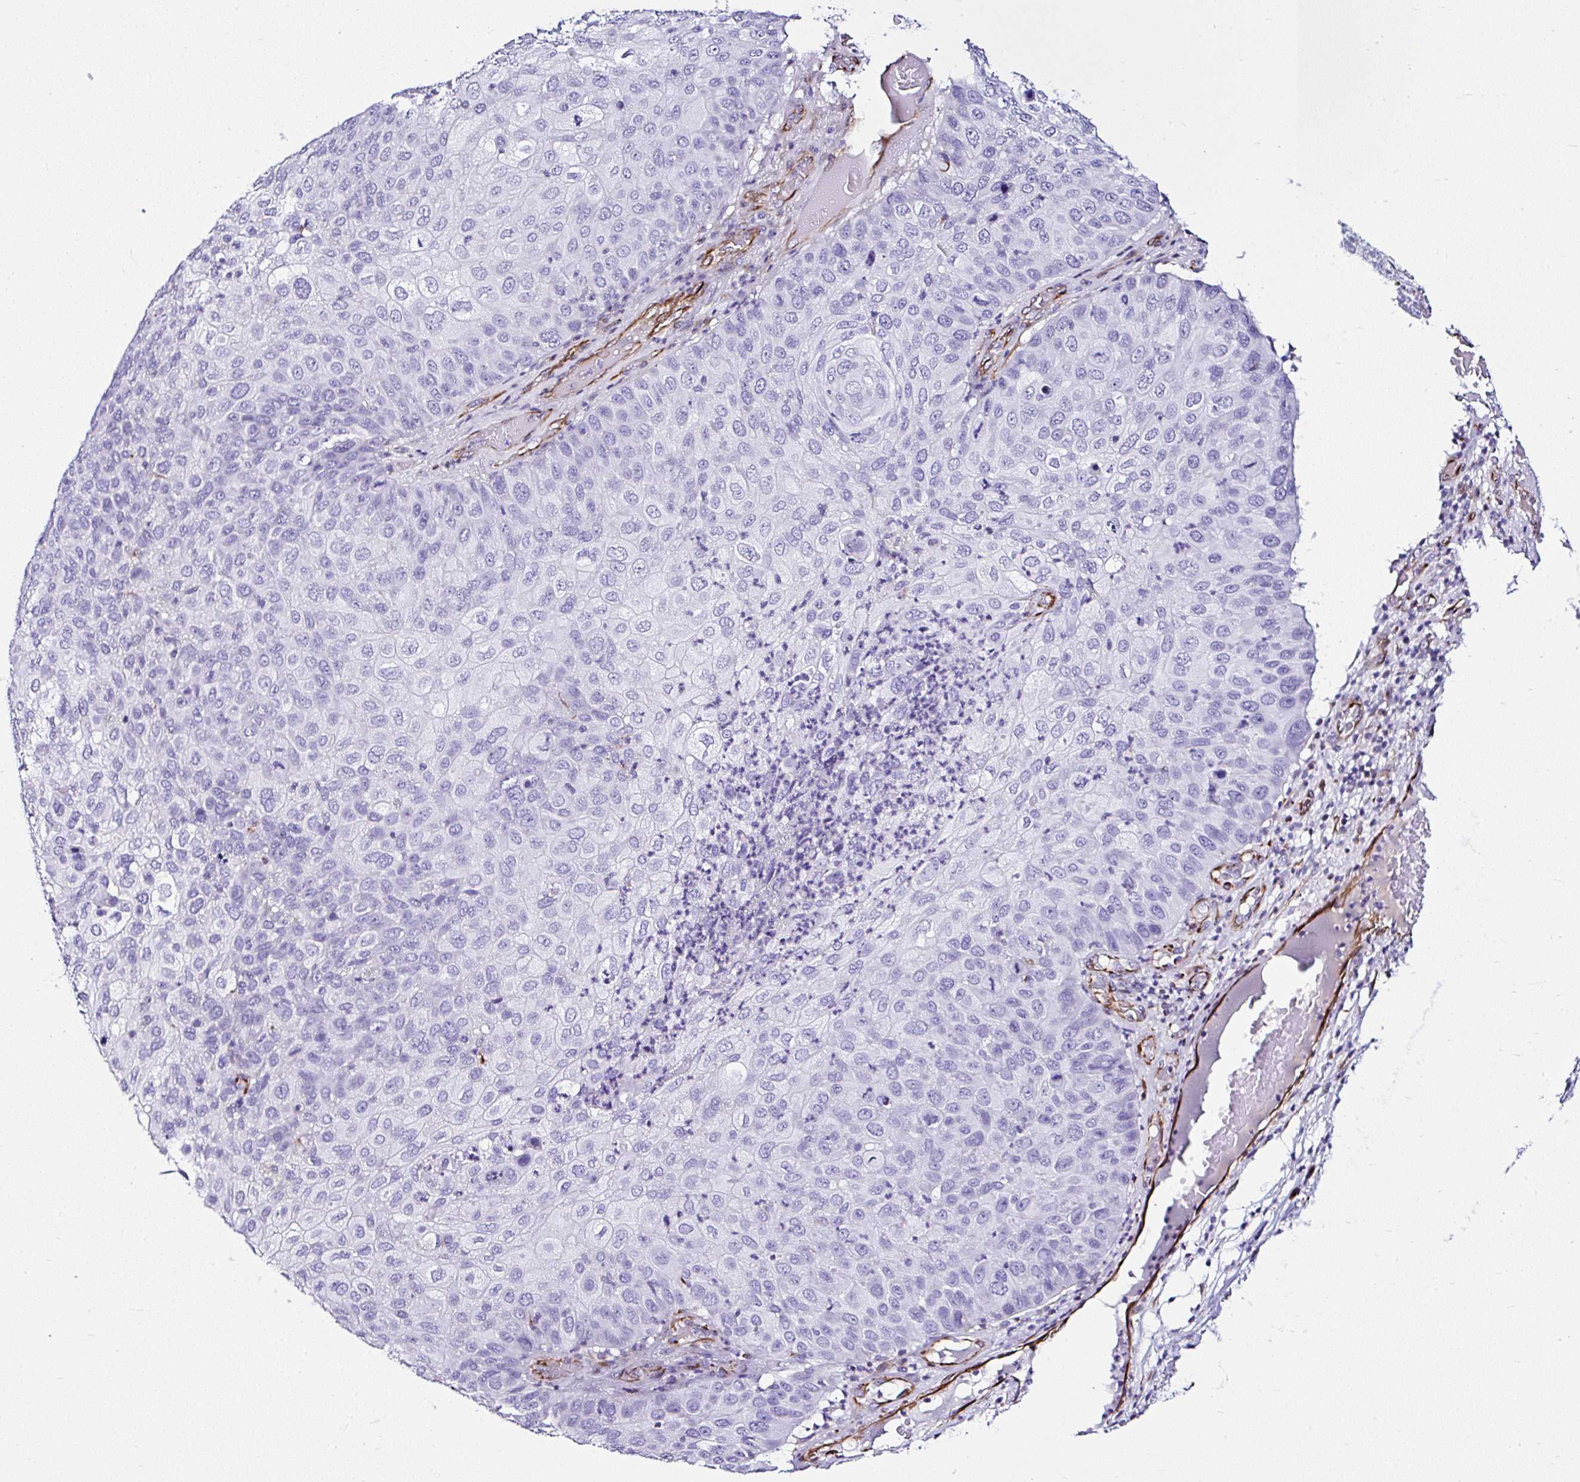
{"staining": {"intensity": "negative", "quantity": "none", "location": "none"}, "tissue": "skin cancer", "cell_type": "Tumor cells", "image_type": "cancer", "snomed": [{"axis": "morphology", "description": "Squamous cell carcinoma, NOS"}, {"axis": "topography", "description": "Skin"}], "caption": "Immunohistochemistry micrograph of squamous cell carcinoma (skin) stained for a protein (brown), which reveals no positivity in tumor cells. Nuclei are stained in blue.", "gene": "DEPDC5", "patient": {"sex": "male", "age": 87}}